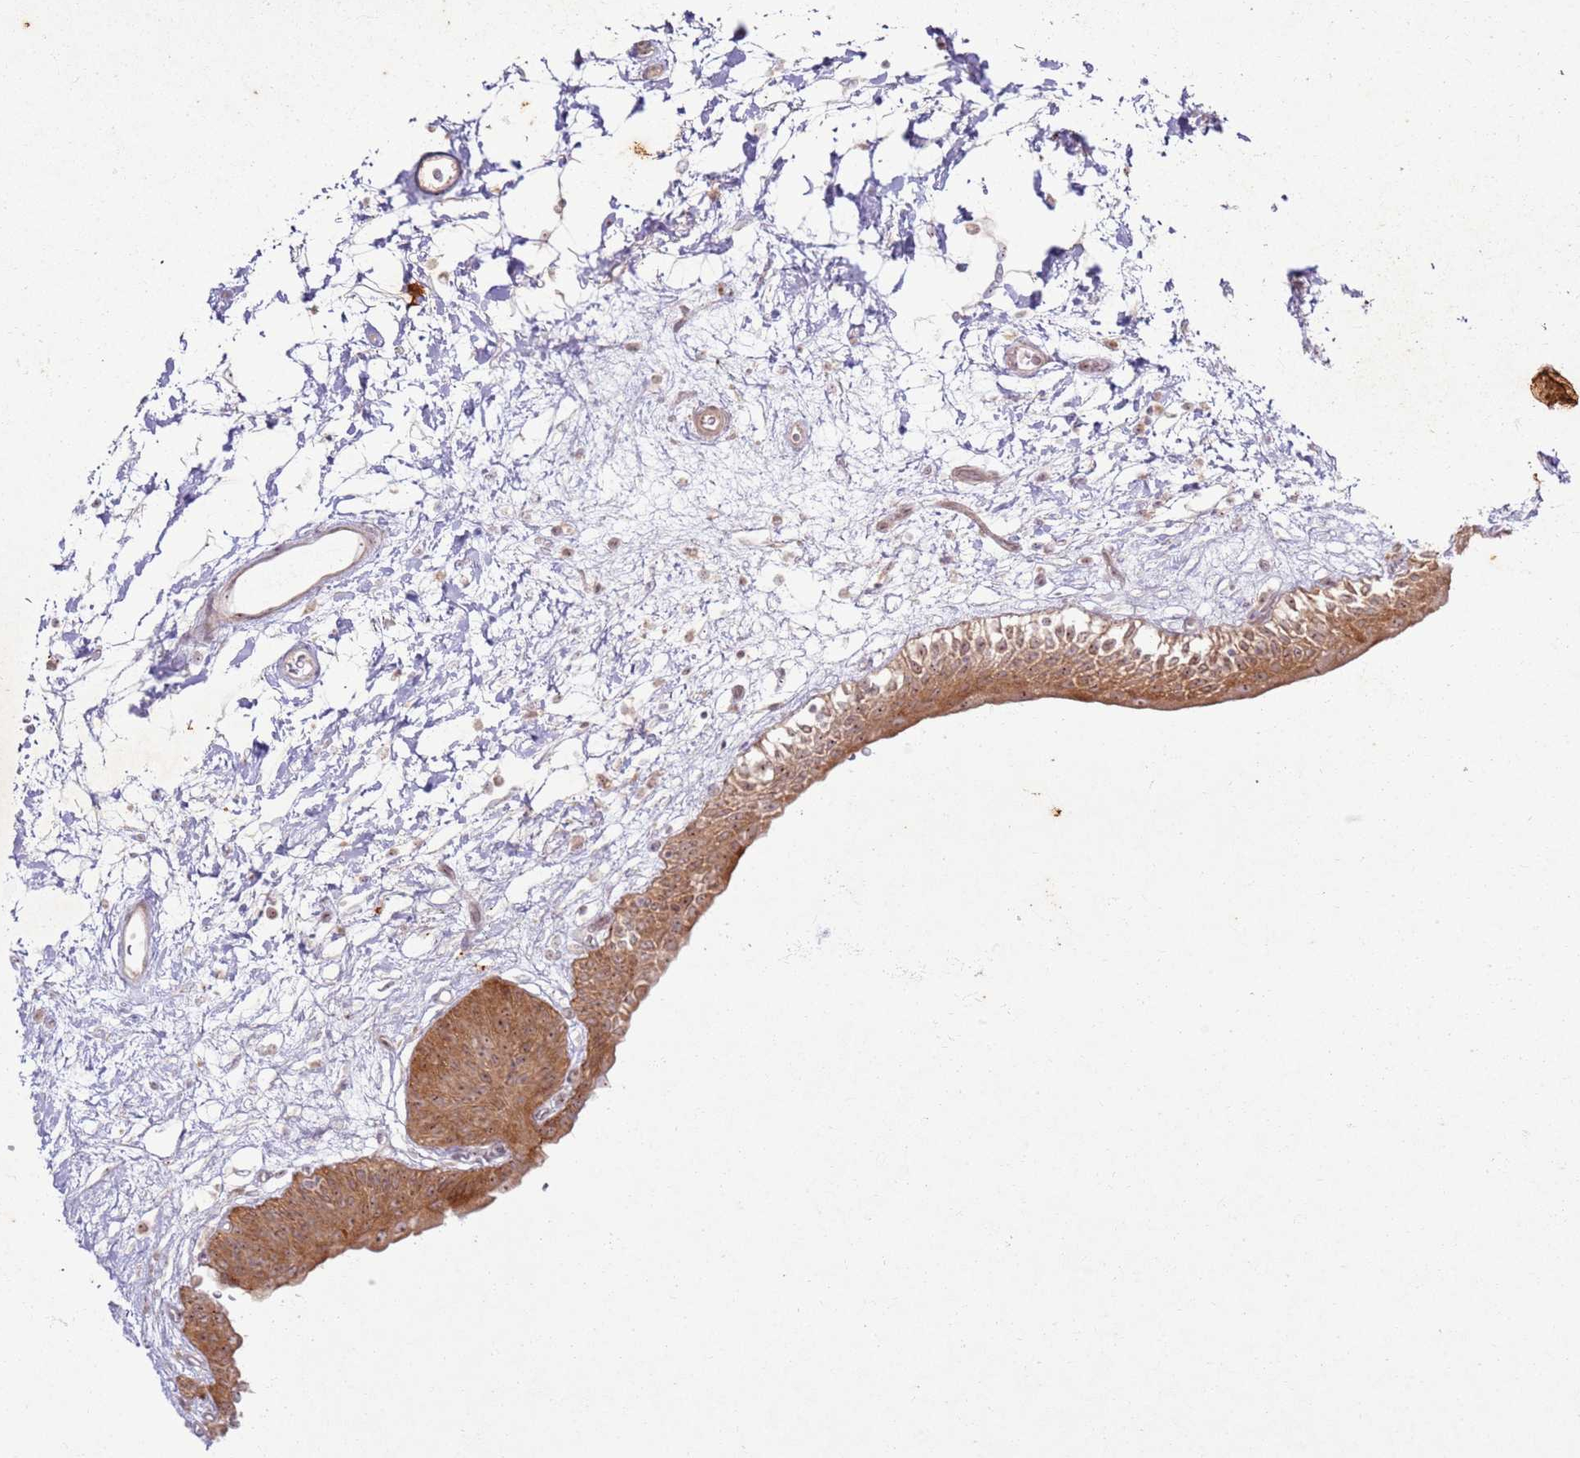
{"staining": {"intensity": "moderate", "quantity": ">75%", "location": "cytoplasmic/membranous,nuclear"}, "tissue": "urinary bladder", "cell_type": "Urothelial cells", "image_type": "normal", "snomed": [{"axis": "morphology", "description": "Normal tissue, NOS"}, {"axis": "topography", "description": "Urinary bladder"}], "caption": "Urinary bladder stained with a brown dye shows moderate cytoplasmic/membranous,nuclear positive expression in about >75% of urothelial cells.", "gene": "CNPY1", "patient": {"sex": "male", "age": 83}}